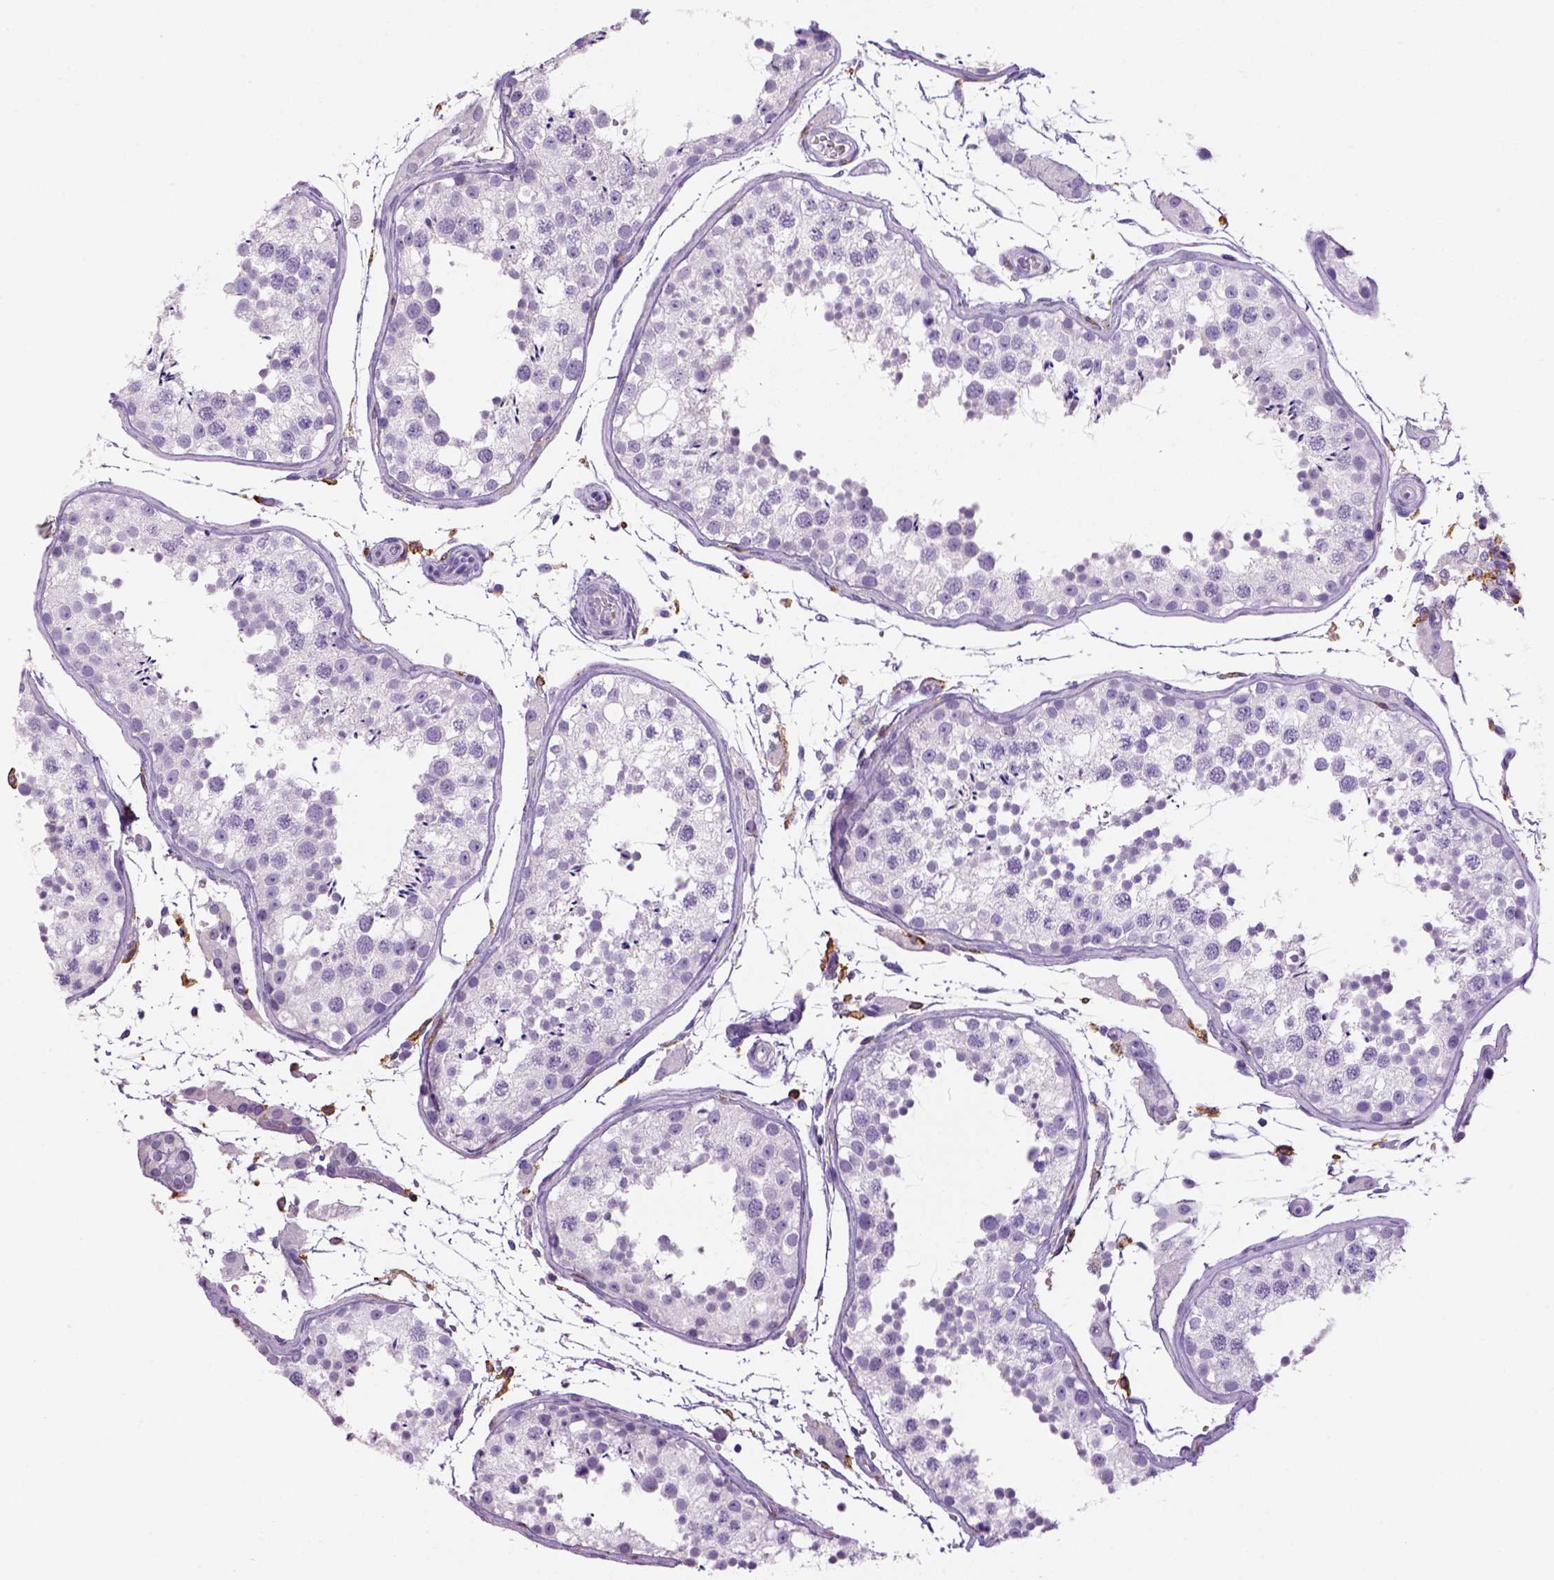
{"staining": {"intensity": "negative", "quantity": "none", "location": "none"}, "tissue": "testis", "cell_type": "Cells in seminiferous ducts", "image_type": "normal", "snomed": [{"axis": "morphology", "description": "Normal tissue, NOS"}, {"axis": "topography", "description": "Testis"}], "caption": "This is a micrograph of immunohistochemistry staining of normal testis, which shows no expression in cells in seminiferous ducts.", "gene": "CD14", "patient": {"sex": "male", "age": 29}}